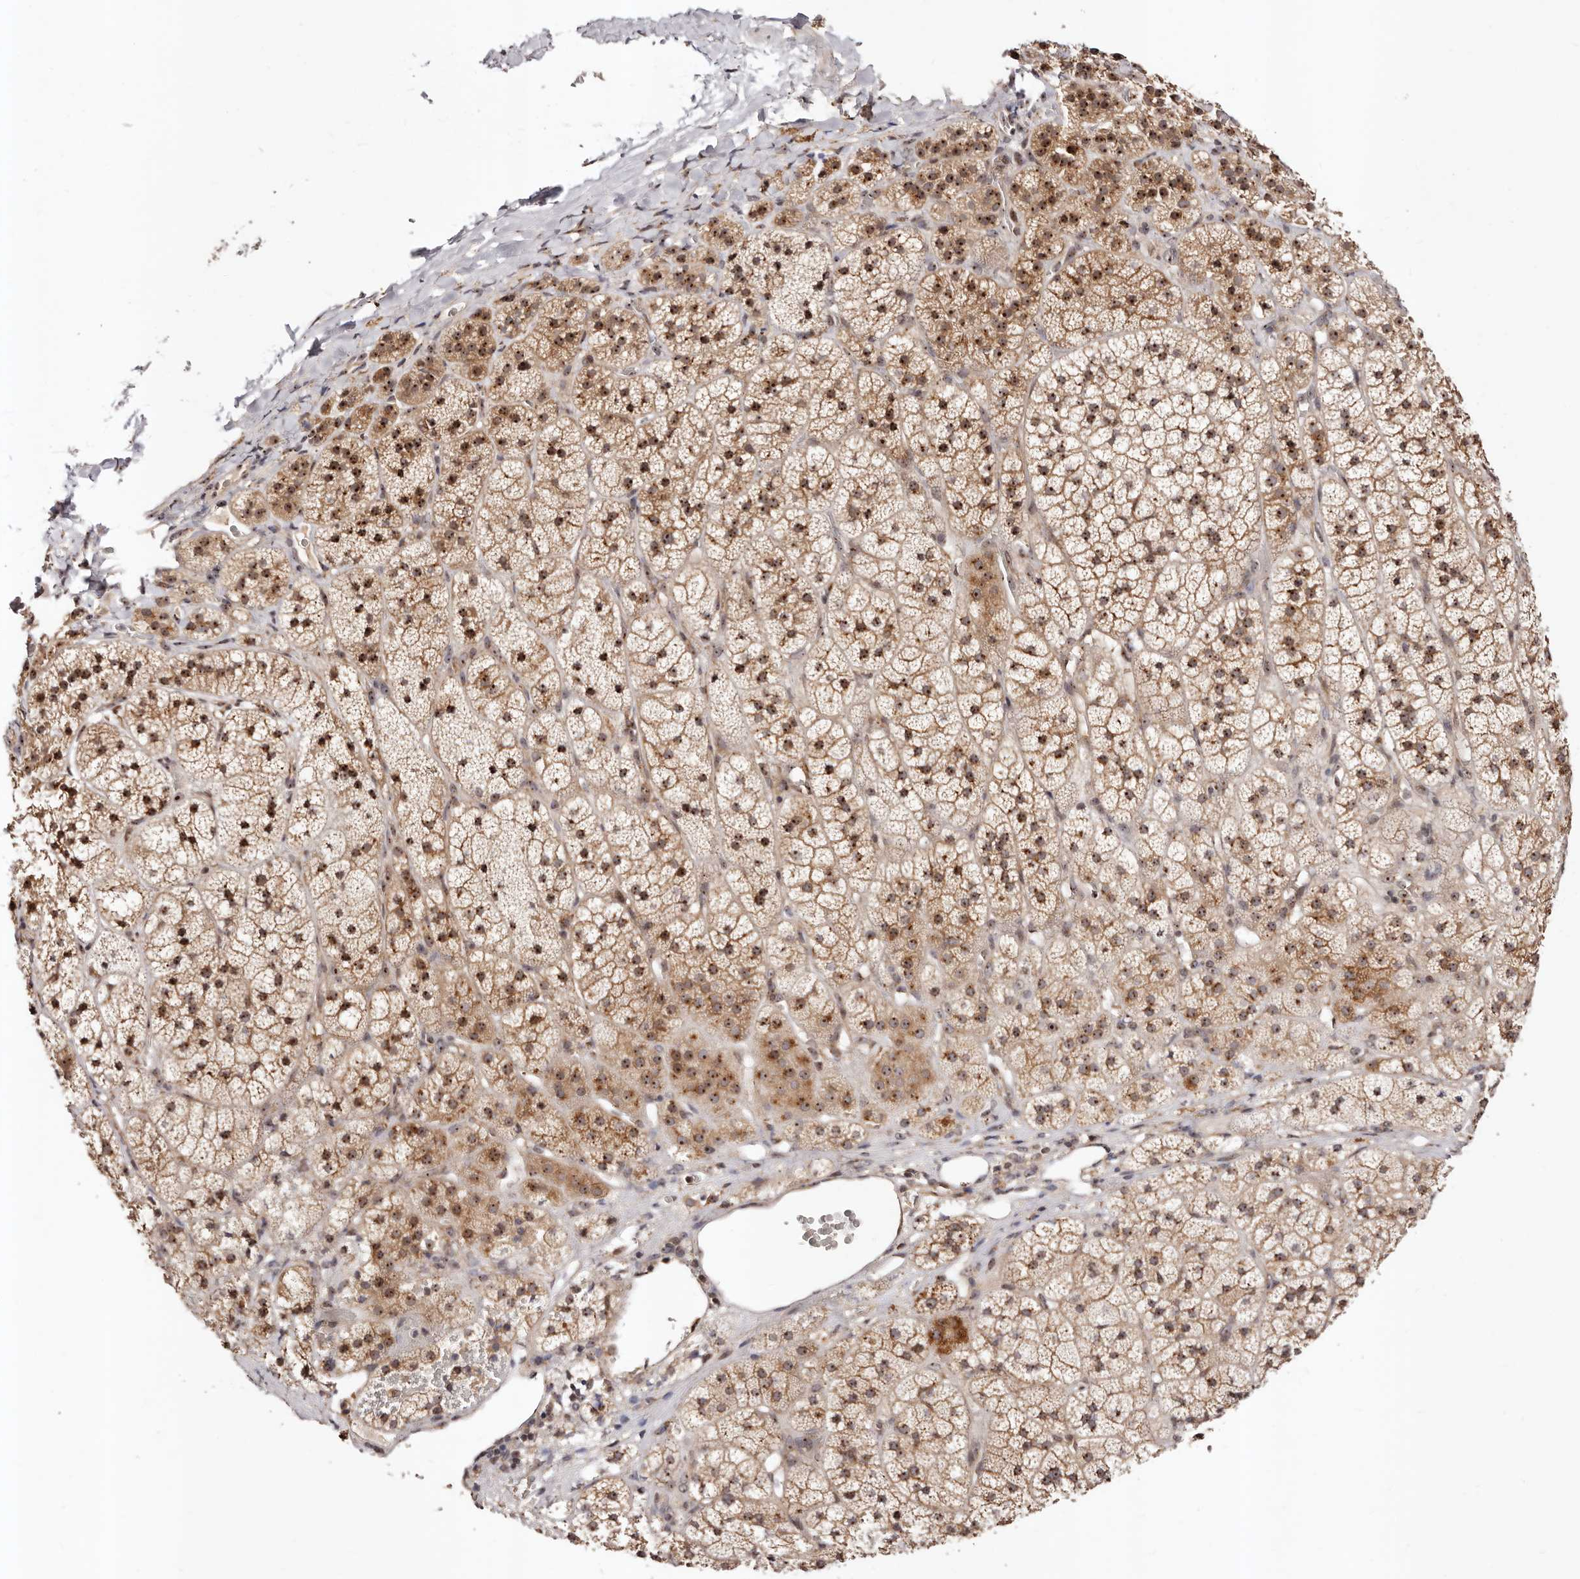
{"staining": {"intensity": "strong", "quantity": ">75%", "location": "cytoplasmic/membranous,nuclear"}, "tissue": "adrenal gland", "cell_type": "Glandular cells", "image_type": "normal", "snomed": [{"axis": "morphology", "description": "Normal tissue, NOS"}, {"axis": "topography", "description": "Adrenal gland"}], "caption": "Adrenal gland stained with DAB (3,3'-diaminobenzidine) immunohistochemistry shows high levels of strong cytoplasmic/membranous,nuclear expression in approximately >75% of glandular cells.", "gene": "APOL6", "patient": {"sex": "female", "age": 44}}